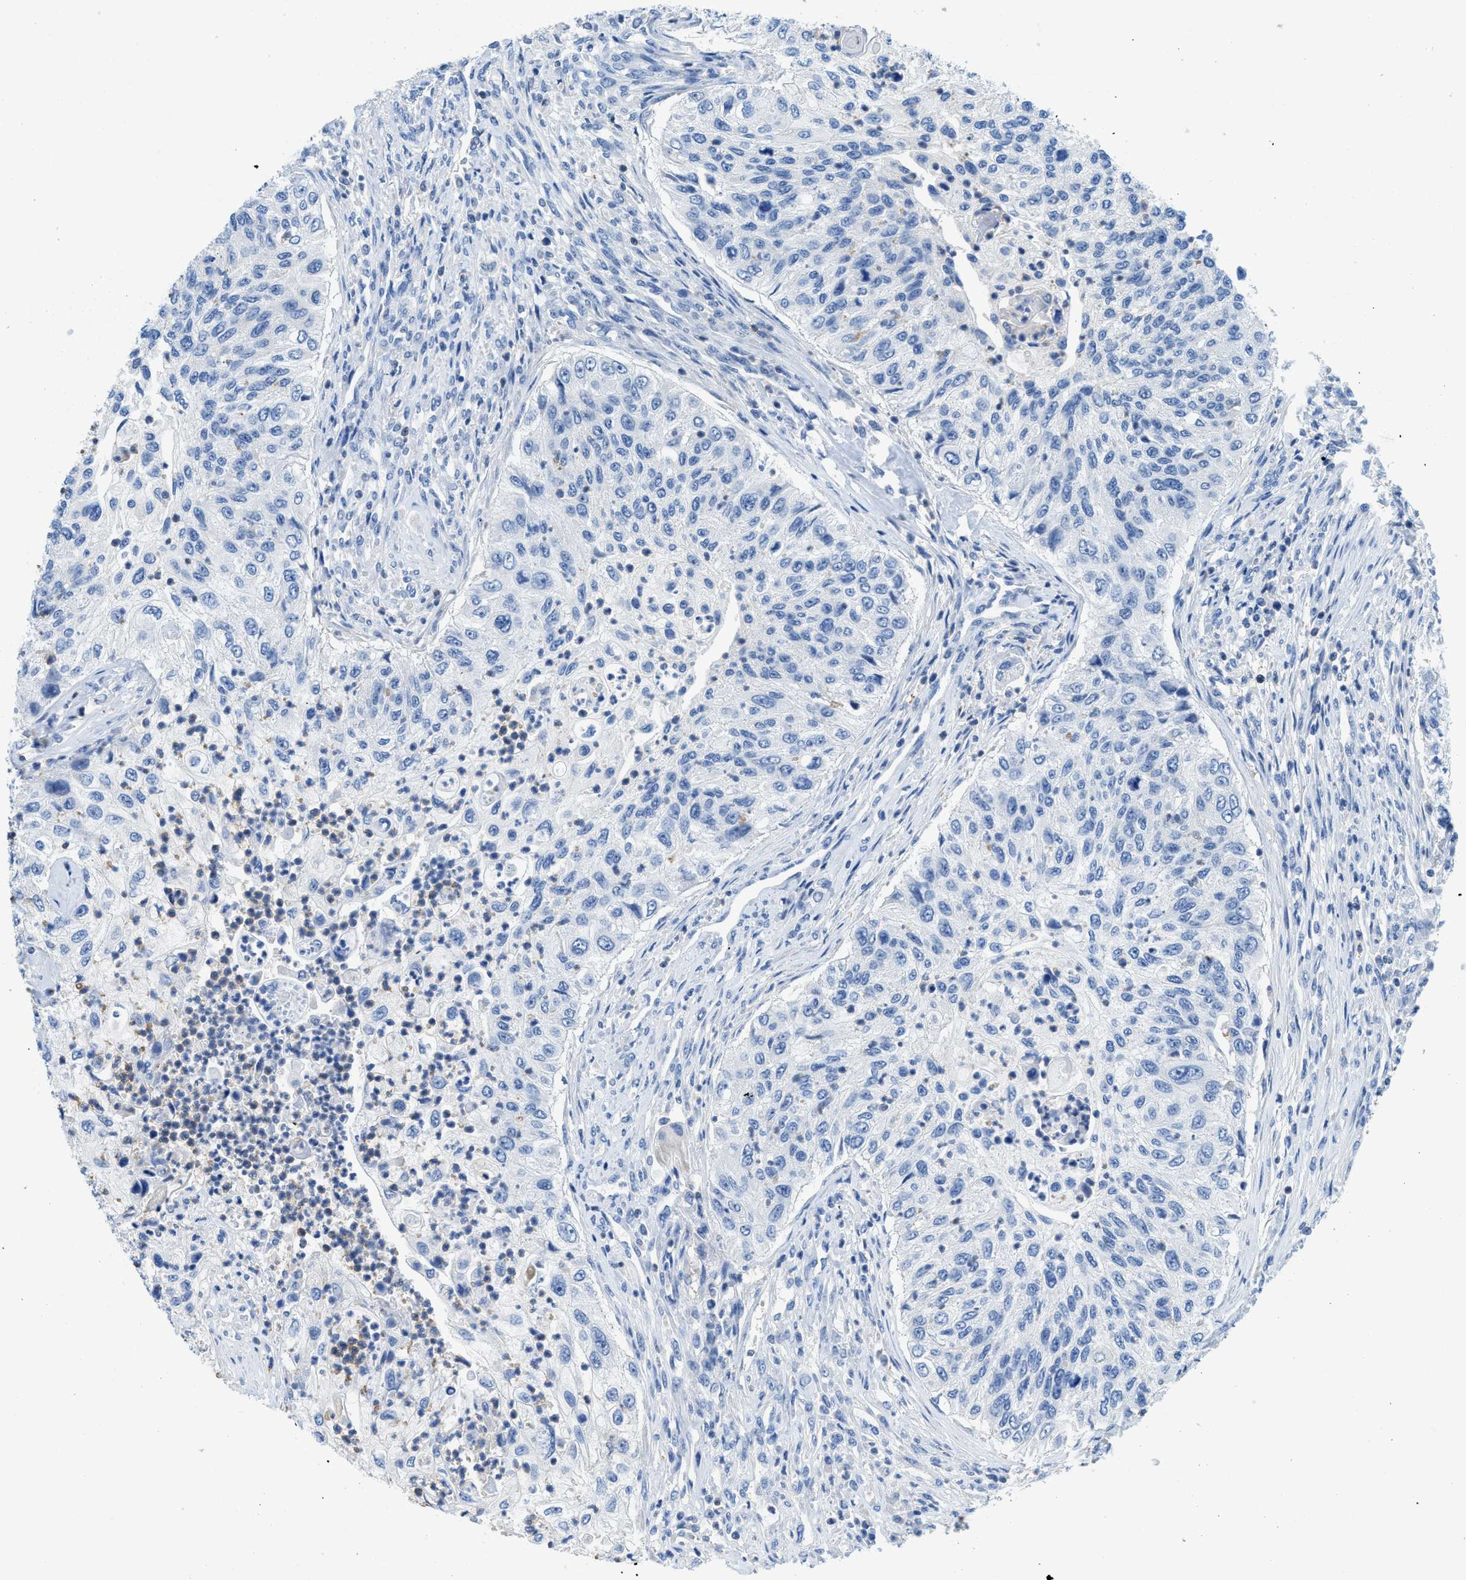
{"staining": {"intensity": "negative", "quantity": "none", "location": "none"}, "tissue": "urothelial cancer", "cell_type": "Tumor cells", "image_type": "cancer", "snomed": [{"axis": "morphology", "description": "Urothelial carcinoma, High grade"}, {"axis": "topography", "description": "Urinary bladder"}], "caption": "Tumor cells are negative for protein expression in human urothelial cancer.", "gene": "FAM151A", "patient": {"sex": "female", "age": 60}}